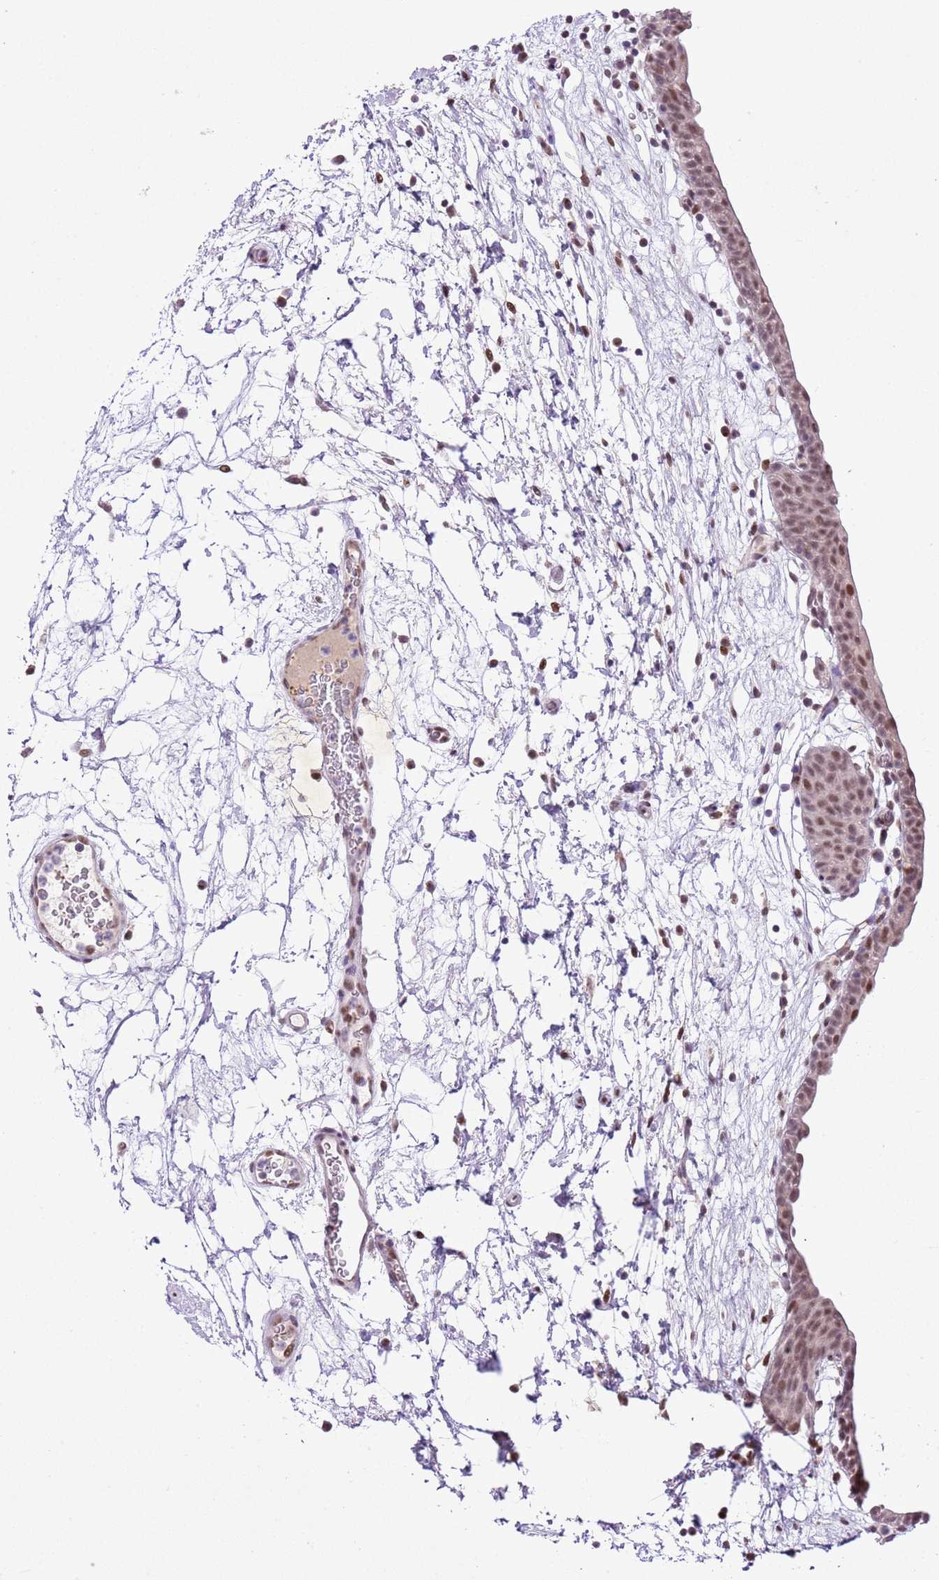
{"staining": {"intensity": "moderate", "quantity": ">75%", "location": "nuclear"}, "tissue": "urinary bladder", "cell_type": "Urothelial cells", "image_type": "normal", "snomed": [{"axis": "morphology", "description": "Normal tissue, NOS"}, {"axis": "topography", "description": "Urinary bladder"}], "caption": "A brown stain labels moderate nuclear positivity of a protein in urothelial cells of unremarkable human urinary bladder. (DAB = brown stain, brightfield microscopy at high magnification).", "gene": "NACC2", "patient": {"sex": "male", "age": 83}}